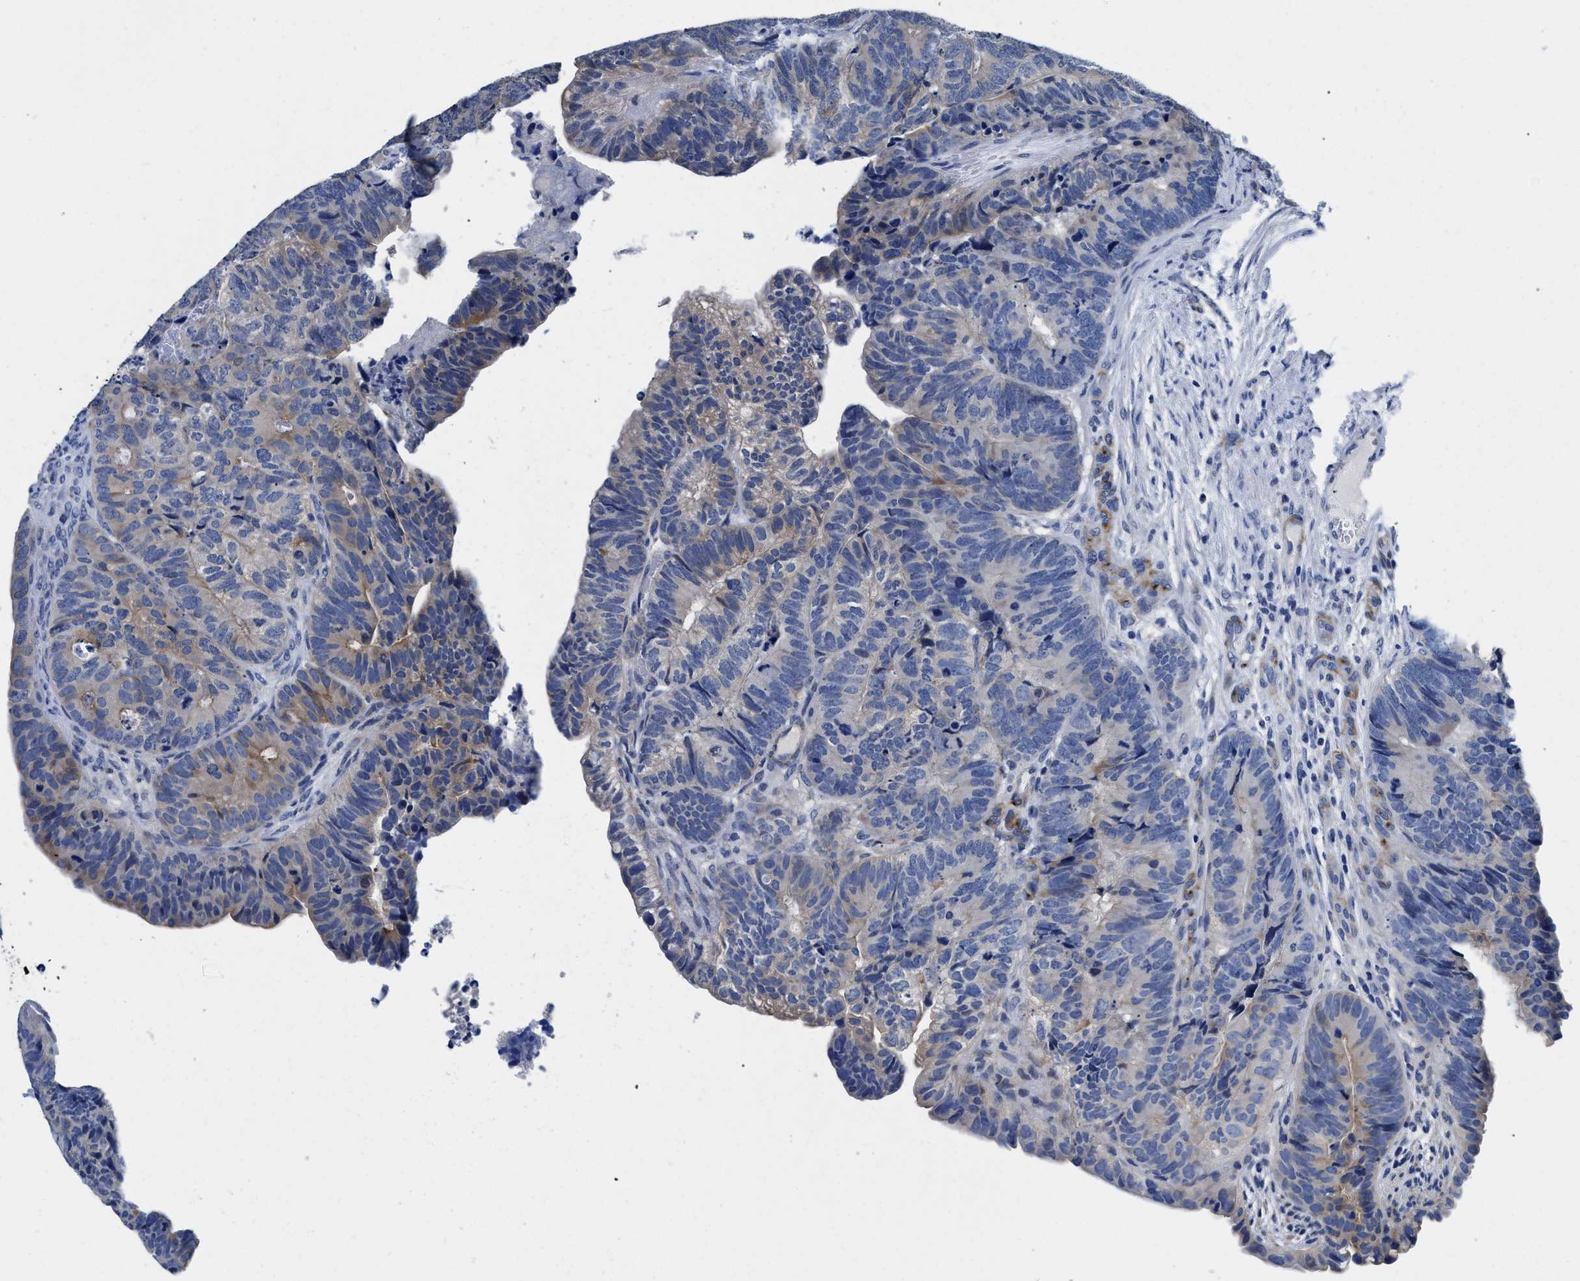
{"staining": {"intensity": "moderate", "quantity": "25%-75%", "location": "cytoplasmic/membranous"}, "tissue": "colorectal cancer", "cell_type": "Tumor cells", "image_type": "cancer", "snomed": [{"axis": "morphology", "description": "Adenocarcinoma, NOS"}, {"axis": "topography", "description": "Colon"}], "caption": "Protein expression analysis of colorectal cancer (adenocarcinoma) demonstrates moderate cytoplasmic/membranous expression in about 25%-75% of tumor cells.", "gene": "SLC35F1", "patient": {"sex": "female", "age": 67}}